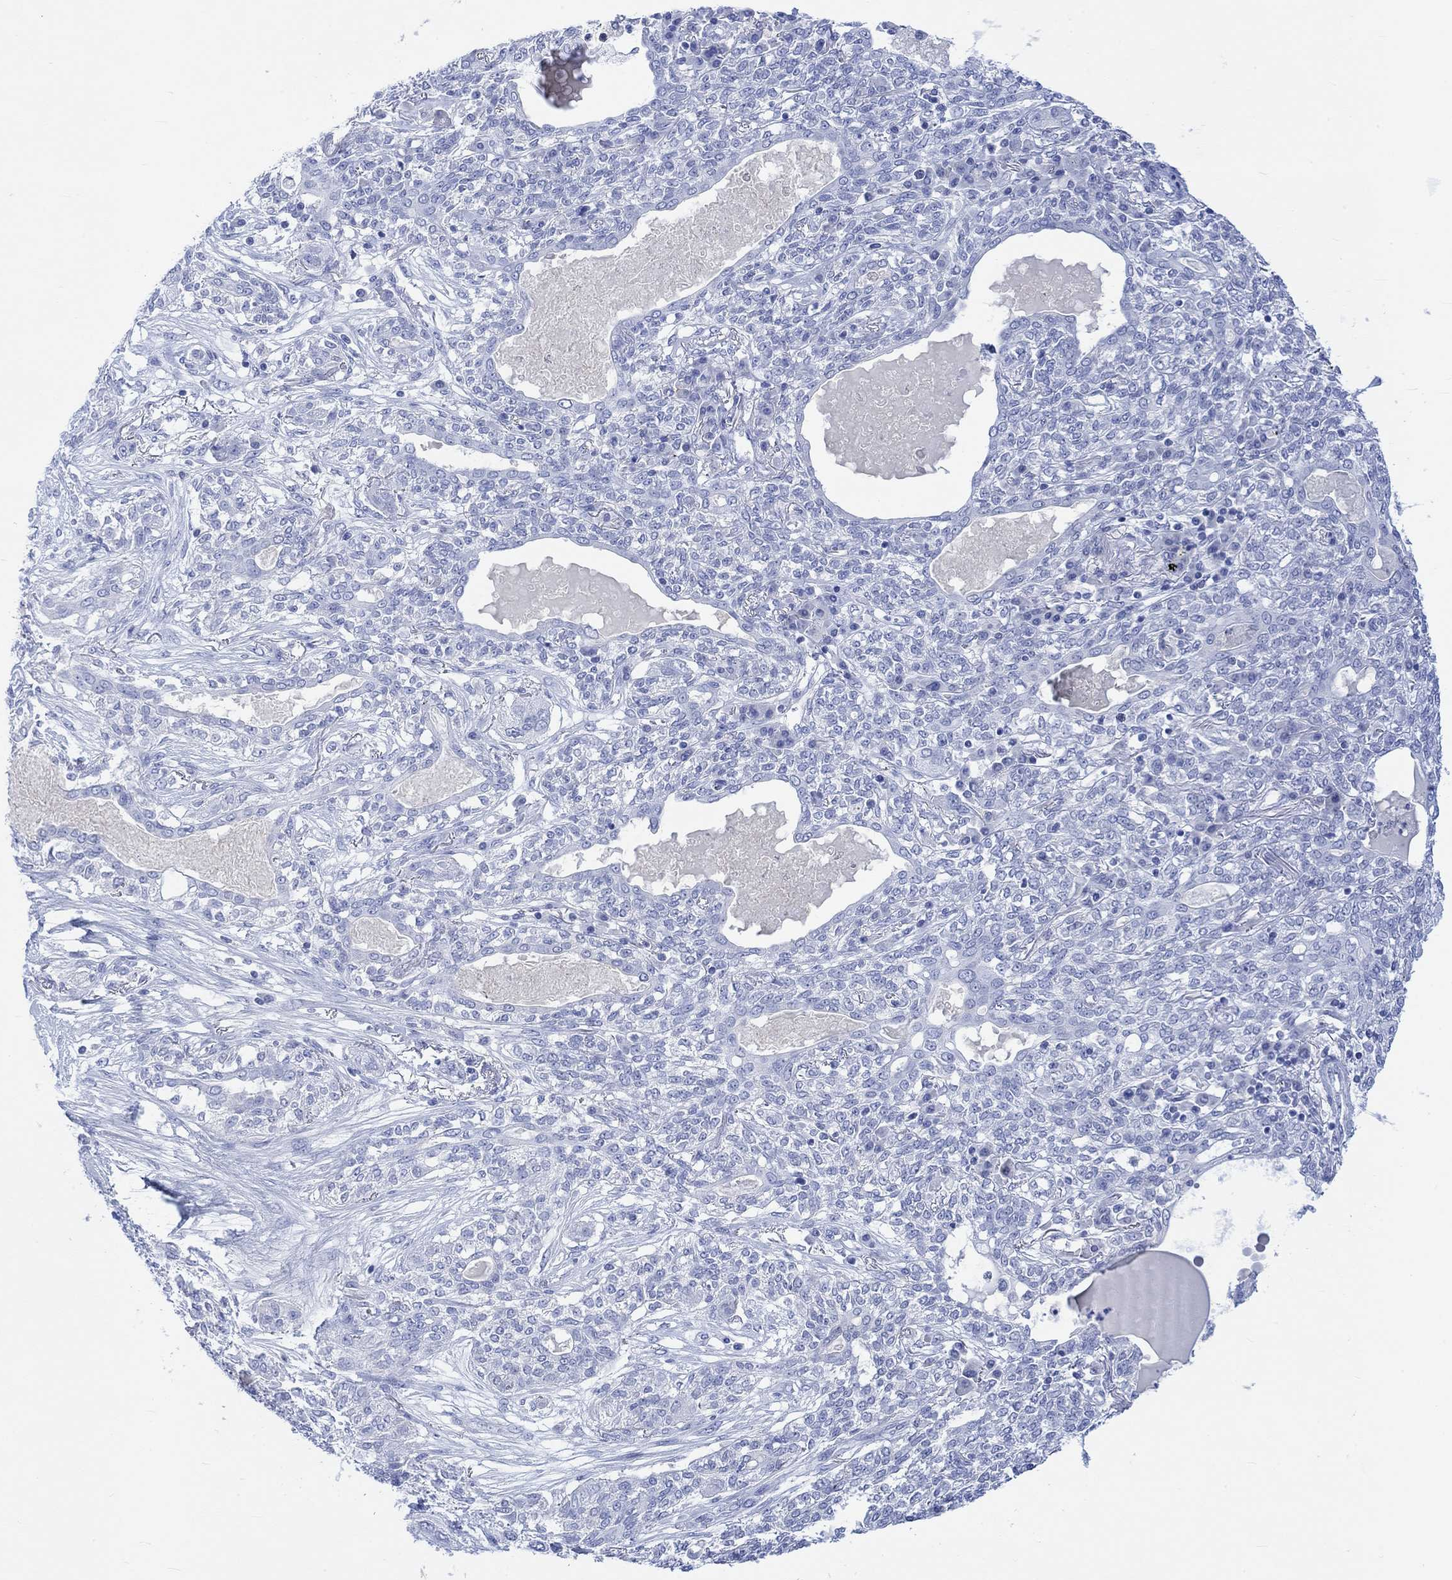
{"staining": {"intensity": "negative", "quantity": "none", "location": "none"}, "tissue": "lung cancer", "cell_type": "Tumor cells", "image_type": "cancer", "snomed": [{"axis": "morphology", "description": "Squamous cell carcinoma, NOS"}, {"axis": "topography", "description": "Lung"}], "caption": "IHC image of human lung cancer stained for a protein (brown), which demonstrates no staining in tumor cells.", "gene": "CALCA", "patient": {"sex": "female", "age": 70}}